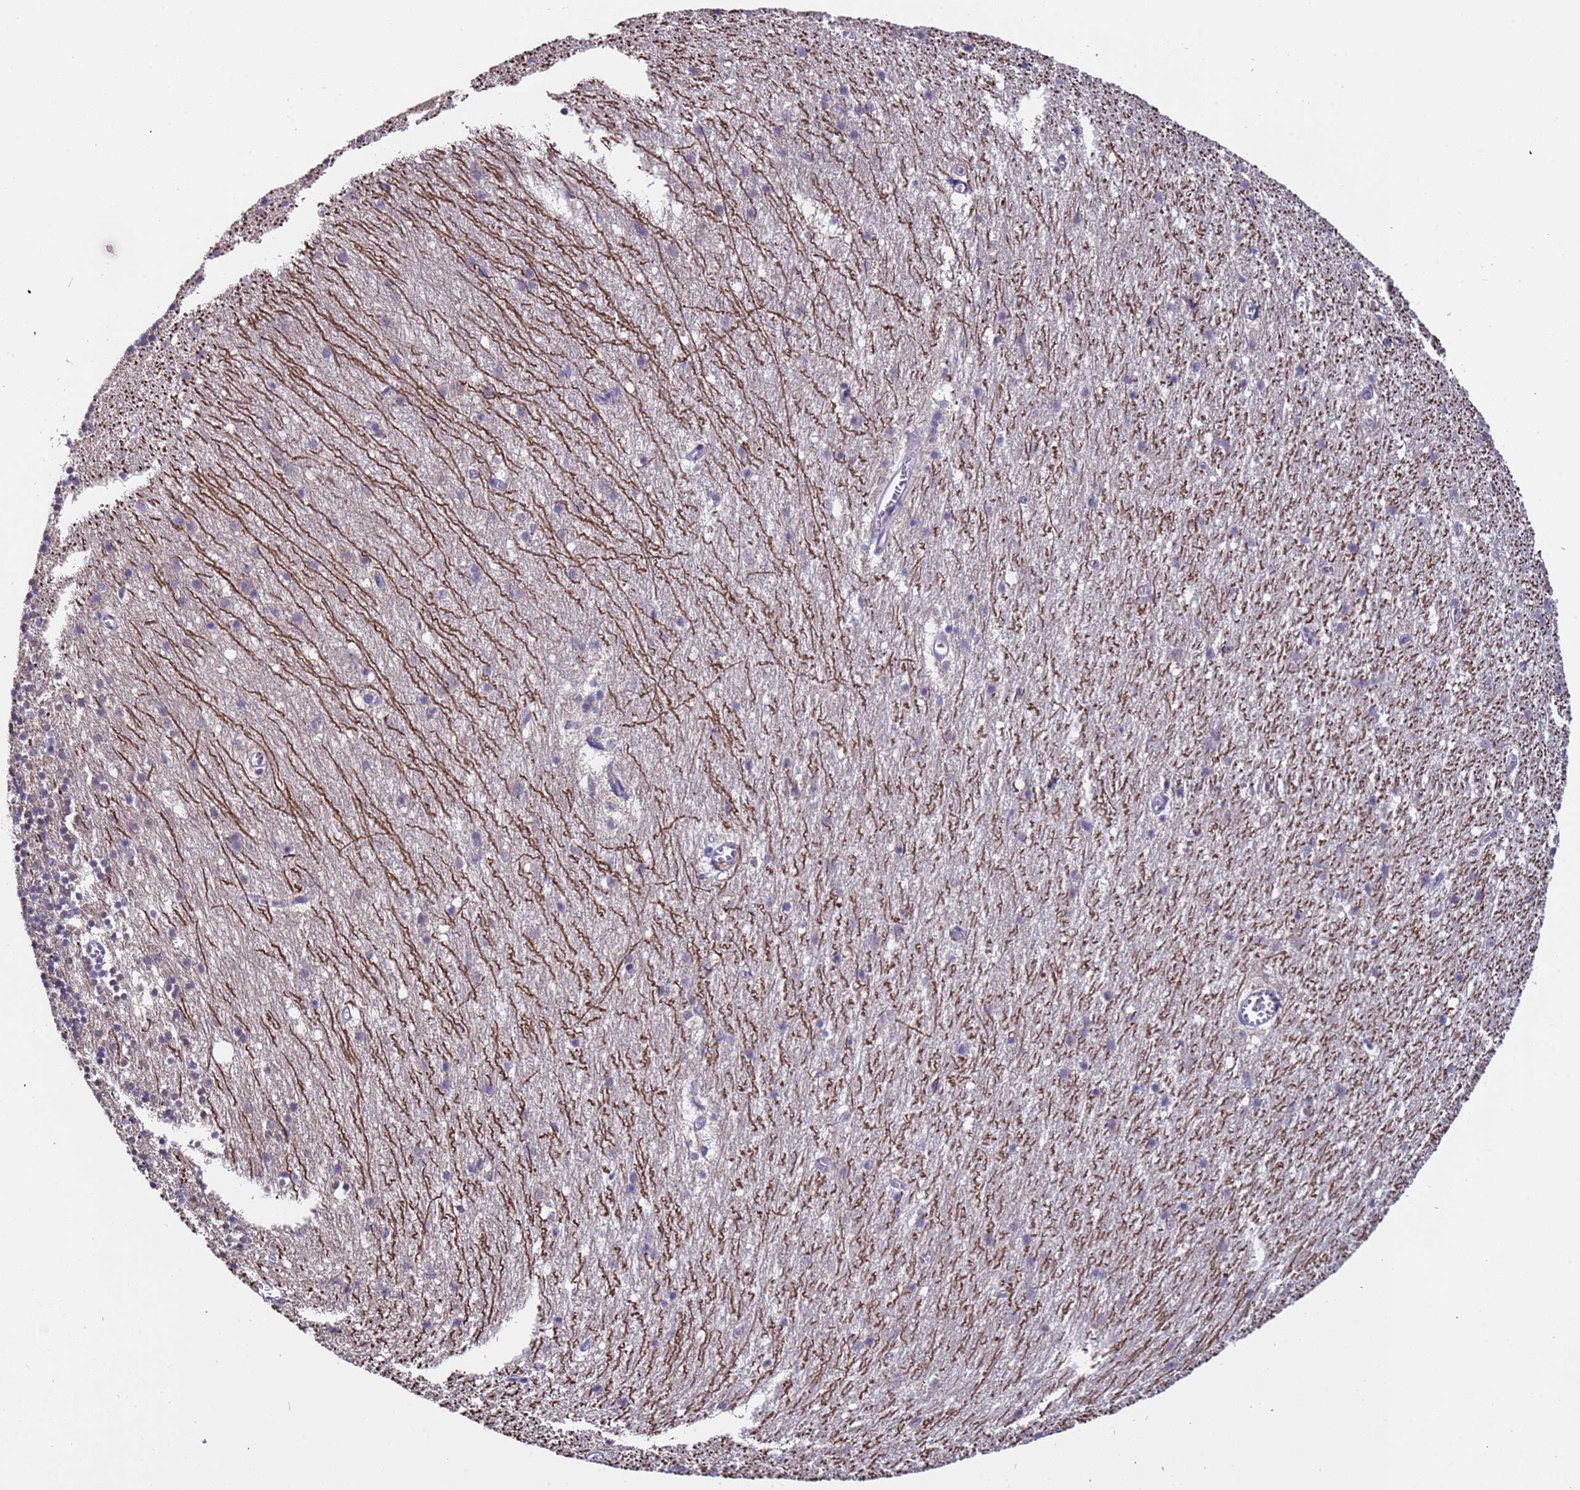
{"staining": {"intensity": "negative", "quantity": "none", "location": "none"}, "tissue": "cerebellum", "cell_type": "Cells in granular layer", "image_type": "normal", "snomed": [{"axis": "morphology", "description": "Normal tissue, NOS"}, {"axis": "topography", "description": "Cerebellum"}], "caption": "IHC photomicrograph of normal human cerebellum stained for a protein (brown), which exhibits no staining in cells in granular layer.", "gene": "ZNF248", "patient": {"sex": "male", "age": 54}}